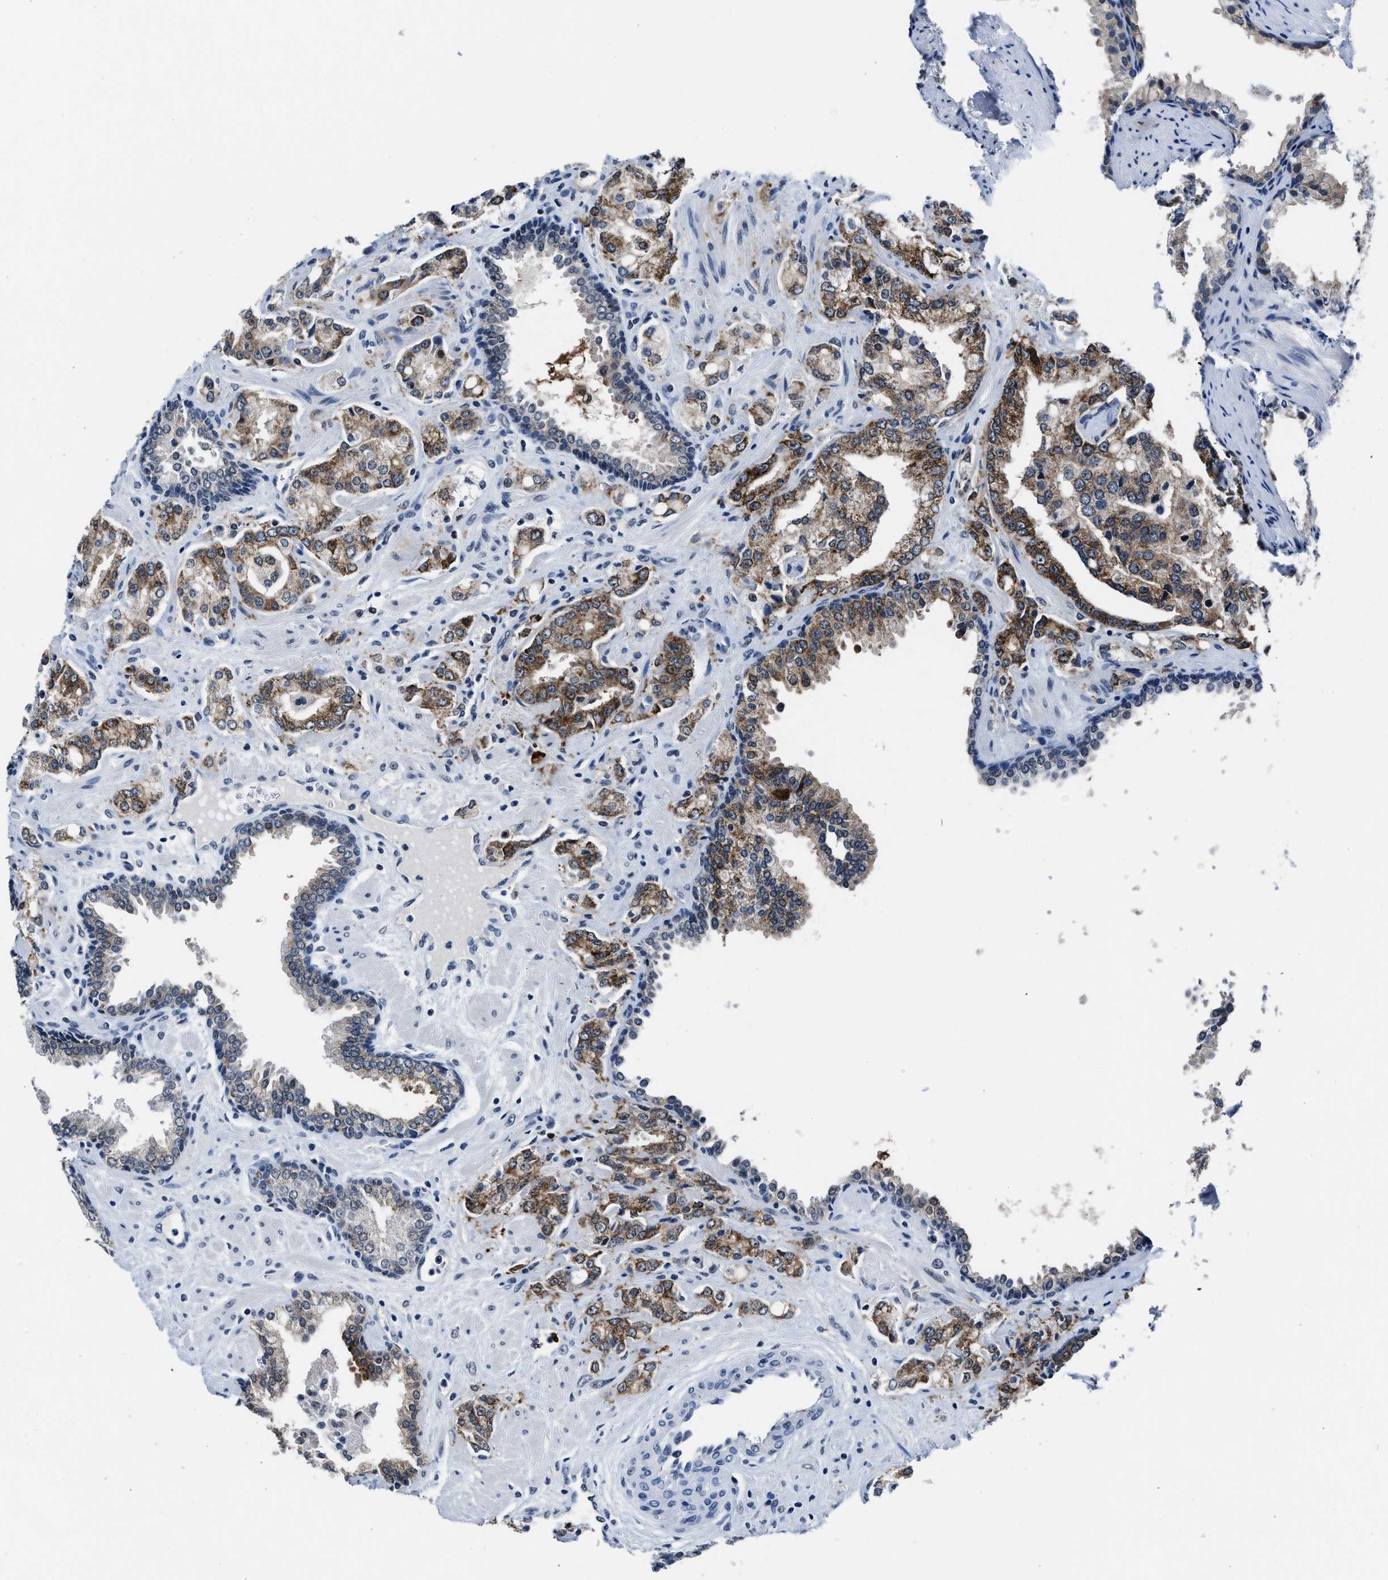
{"staining": {"intensity": "moderate", "quantity": ">75%", "location": "cytoplasmic/membranous"}, "tissue": "prostate cancer", "cell_type": "Tumor cells", "image_type": "cancer", "snomed": [{"axis": "morphology", "description": "Adenocarcinoma, High grade"}, {"axis": "topography", "description": "Prostate"}], "caption": "Prostate cancer was stained to show a protein in brown. There is medium levels of moderate cytoplasmic/membranous staining in about >75% of tumor cells.", "gene": "MARCKSL1", "patient": {"sex": "male", "age": 67}}